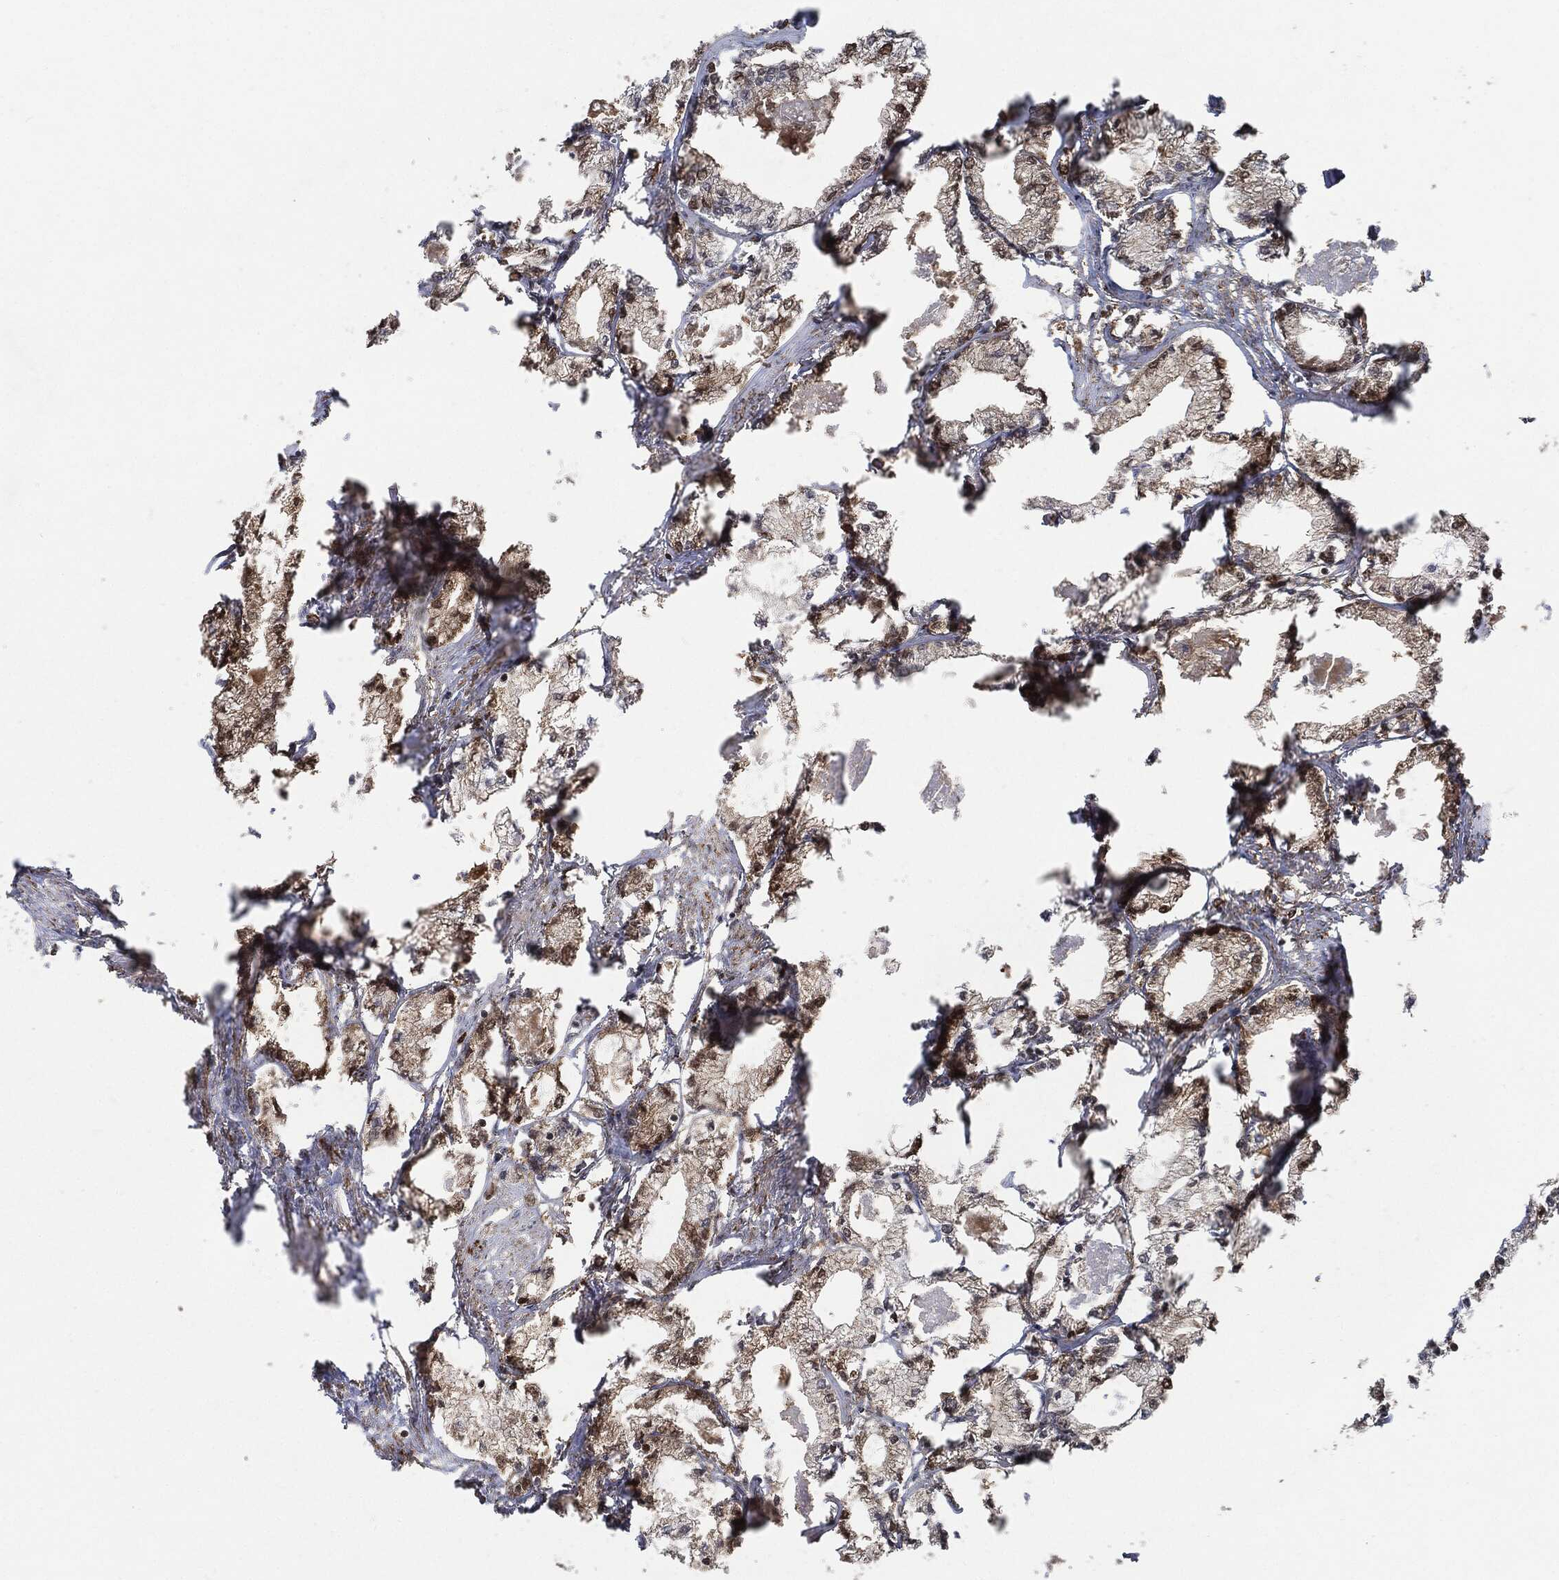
{"staining": {"intensity": "negative", "quantity": "none", "location": "none"}, "tissue": "prostate cancer", "cell_type": "Tumor cells", "image_type": "cancer", "snomed": [{"axis": "morphology", "description": "Adenocarcinoma, NOS"}, {"axis": "topography", "description": "Prostate"}], "caption": "Prostate cancer (adenocarcinoma) stained for a protein using immunohistochemistry reveals no positivity tumor cells.", "gene": "CUTA", "patient": {"sex": "male", "age": 56}}